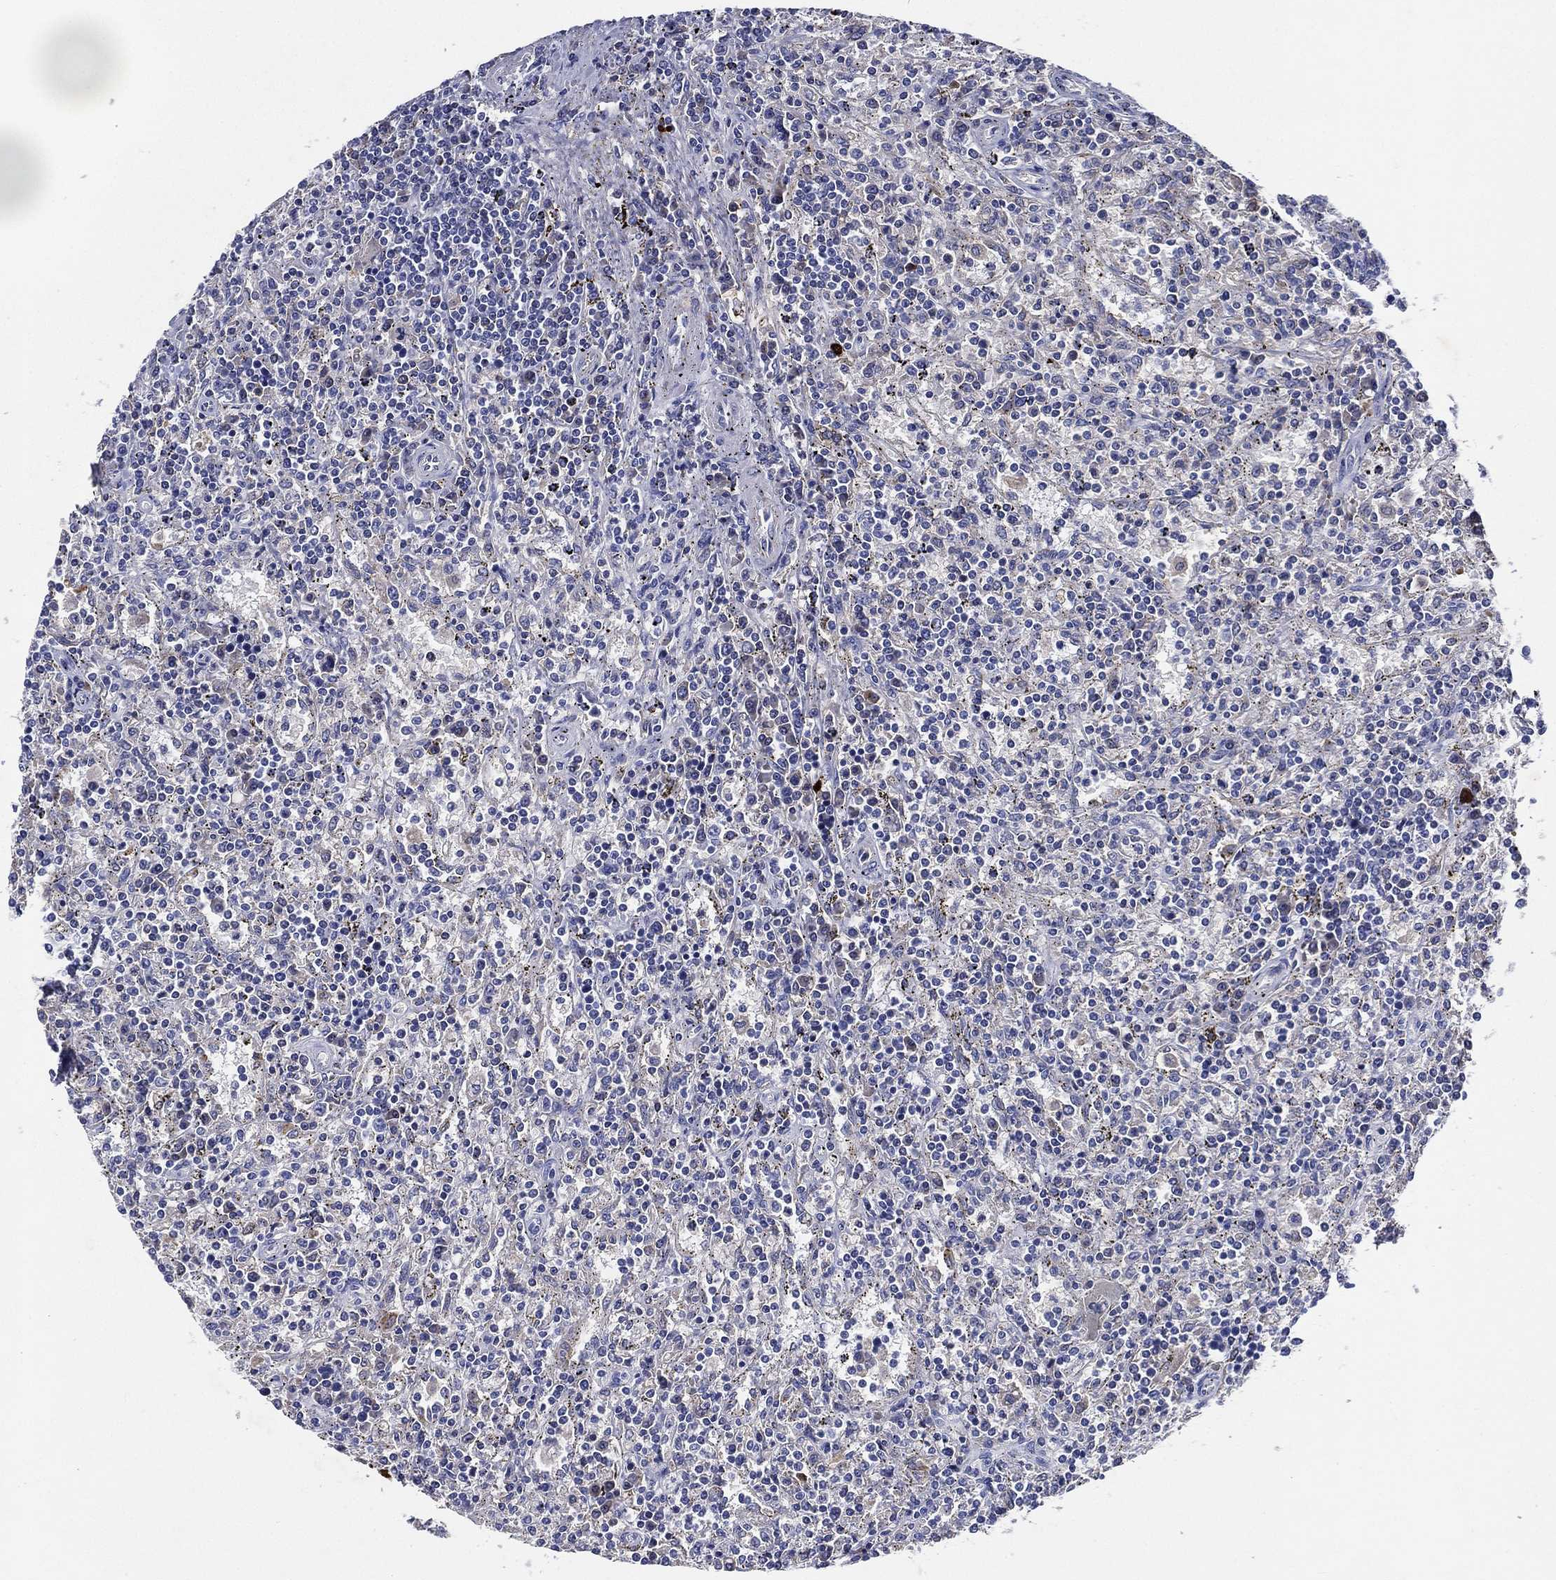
{"staining": {"intensity": "negative", "quantity": "none", "location": "none"}, "tissue": "lymphoma", "cell_type": "Tumor cells", "image_type": "cancer", "snomed": [{"axis": "morphology", "description": "Malignant lymphoma, non-Hodgkin's type, Low grade"}, {"axis": "topography", "description": "Spleen"}], "caption": "Tumor cells show no significant protein staining in lymphoma.", "gene": "TMPRSS11D", "patient": {"sex": "male", "age": 62}}